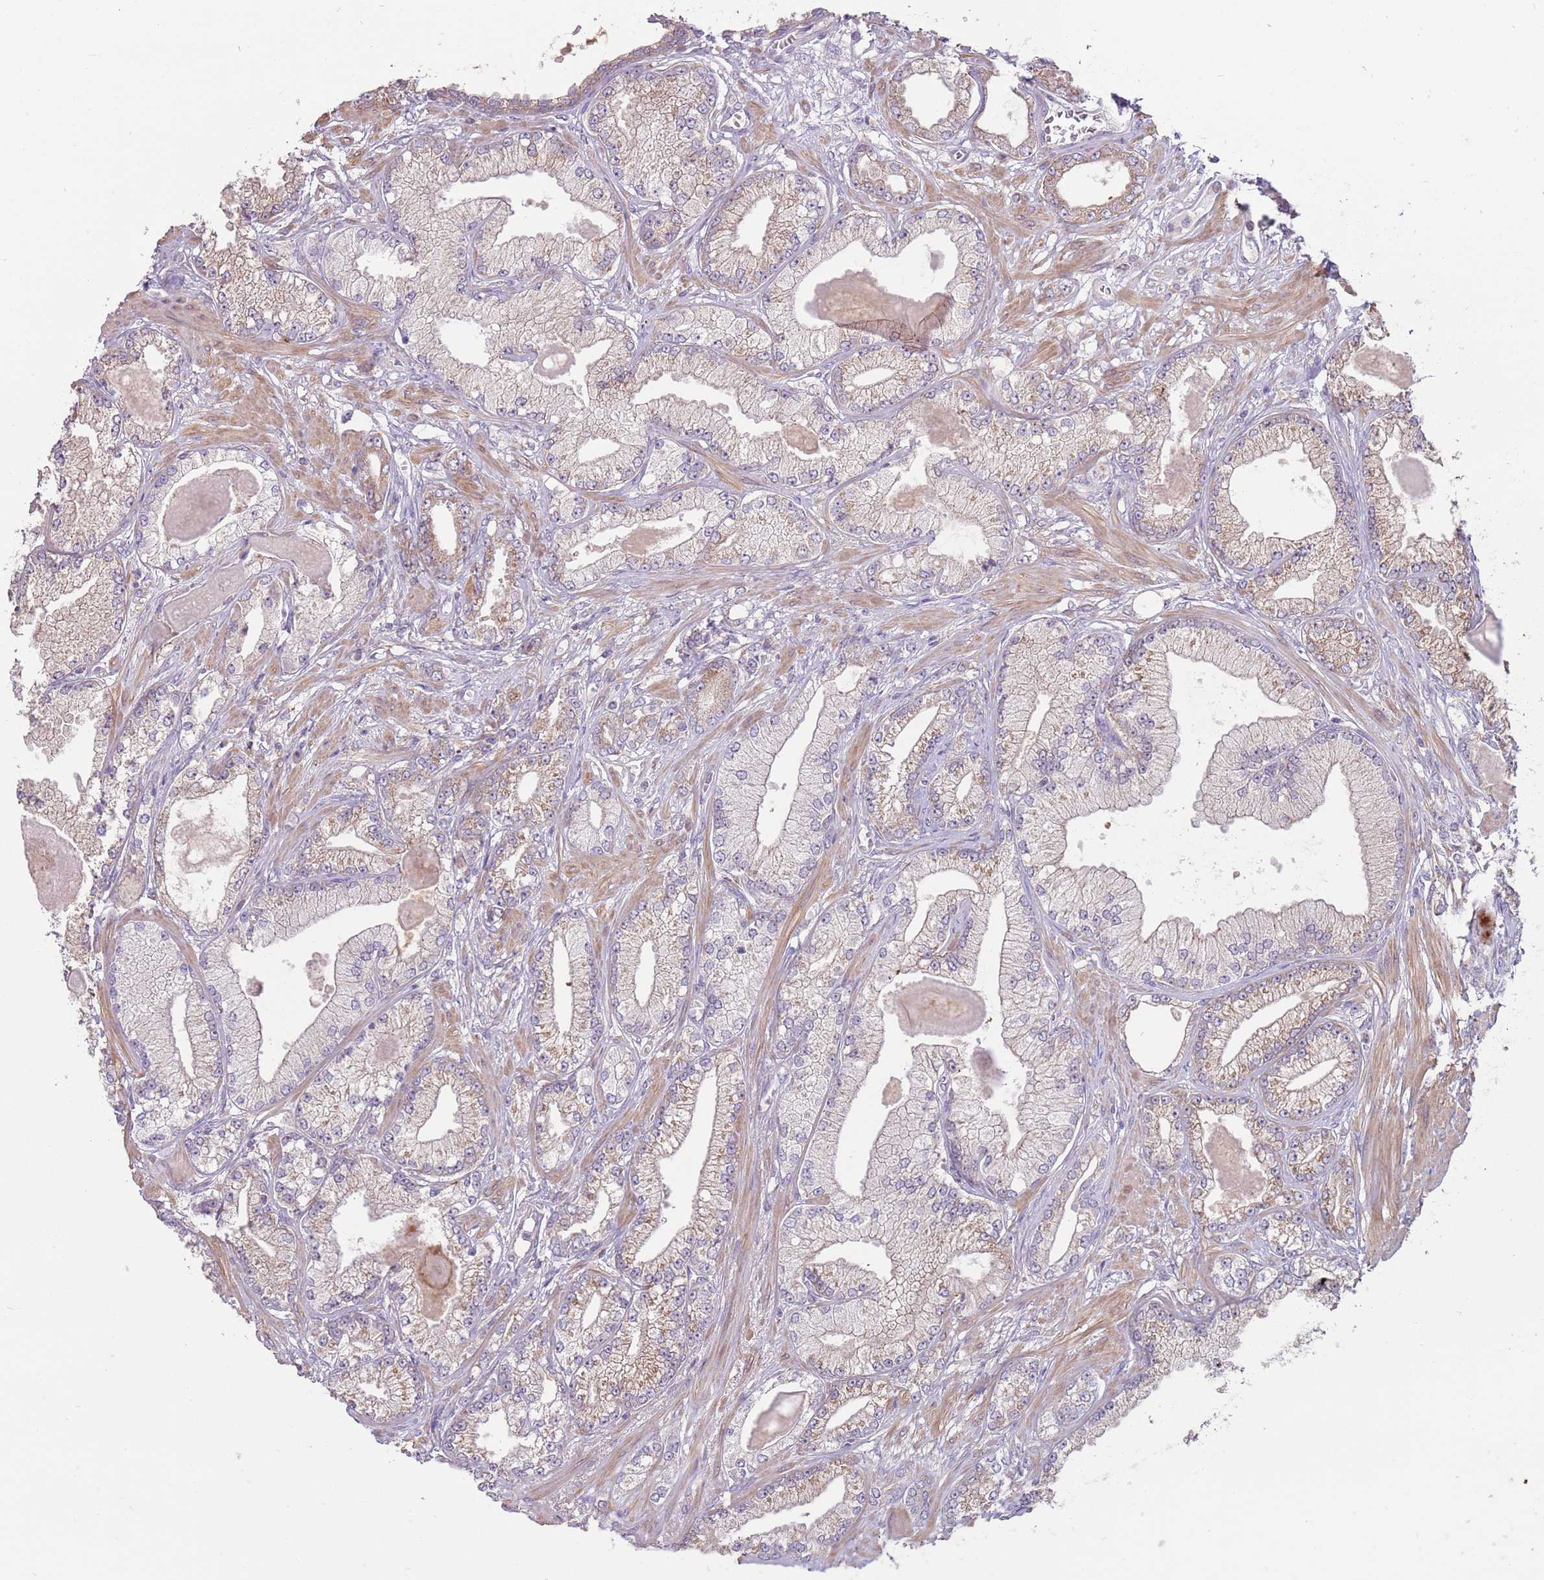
{"staining": {"intensity": "weak", "quantity": "<25%", "location": "cytoplasmic/membranous"}, "tissue": "prostate cancer", "cell_type": "Tumor cells", "image_type": "cancer", "snomed": [{"axis": "morphology", "description": "Adenocarcinoma, Low grade"}, {"axis": "topography", "description": "Prostate"}], "caption": "Tumor cells show no significant expression in prostate cancer.", "gene": "SPATA31D1", "patient": {"sex": "male", "age": 64}}